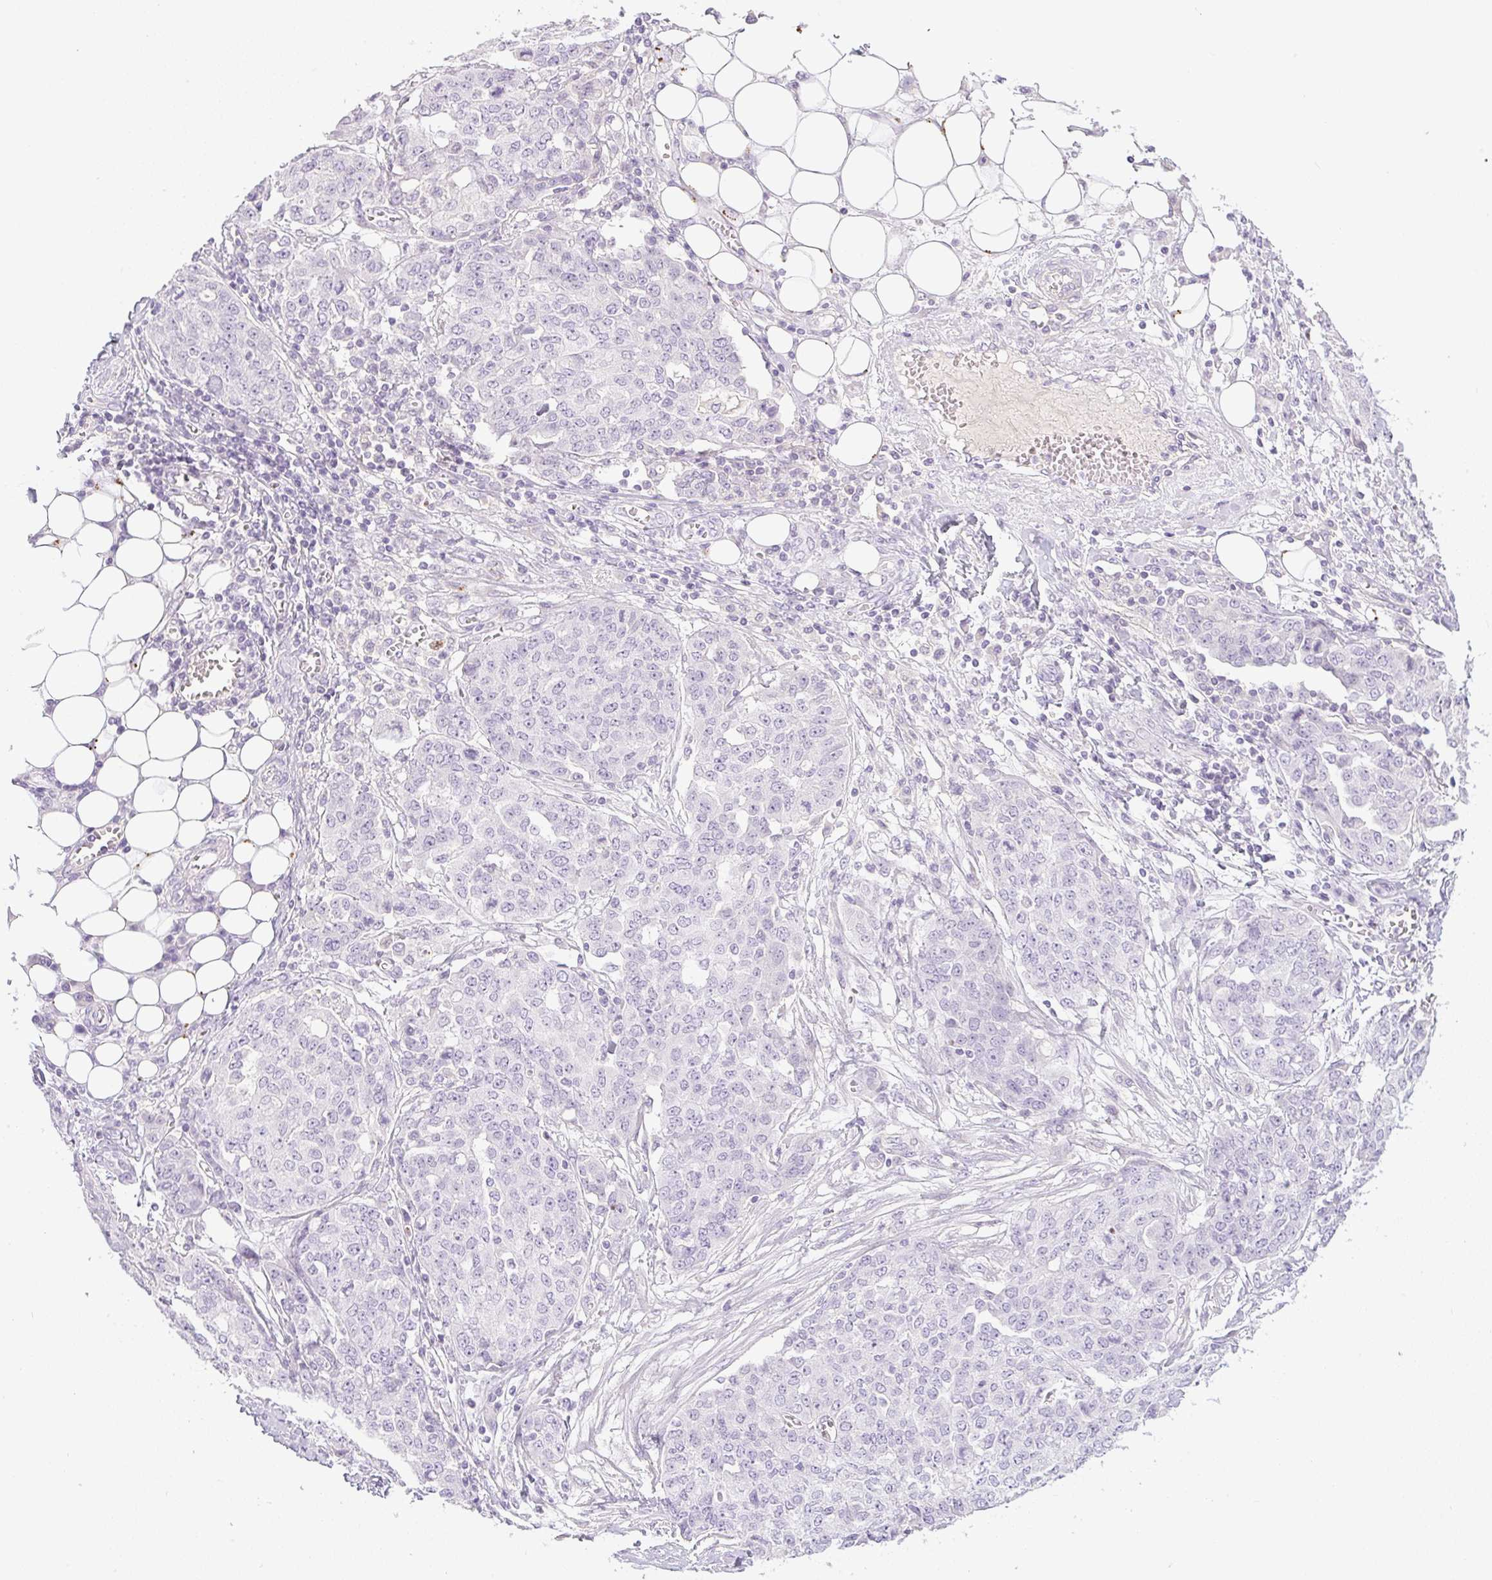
{"staining": {"intensity": "negative", "quantity": "none", "location": "none"}, "tissue": "ovarian cancer", "cell_type": "Tumor cells", "image_type": "cancer", "snomed": [{"axis": "morphology", "description": "Cystadenocarcinoma, serous, NOS"}, {"axis": "topography", "description": "Soft tissue"}, {"axis": "topography", "description": "Ovary"}], "caption": "Immunohistochemistry (IHC) of human serous cystadenocarcinoma (ovarian) reveals no positivity in tumor cells.", "gene": "MIA2", "patient": {"sex": "female", "age": 57}}